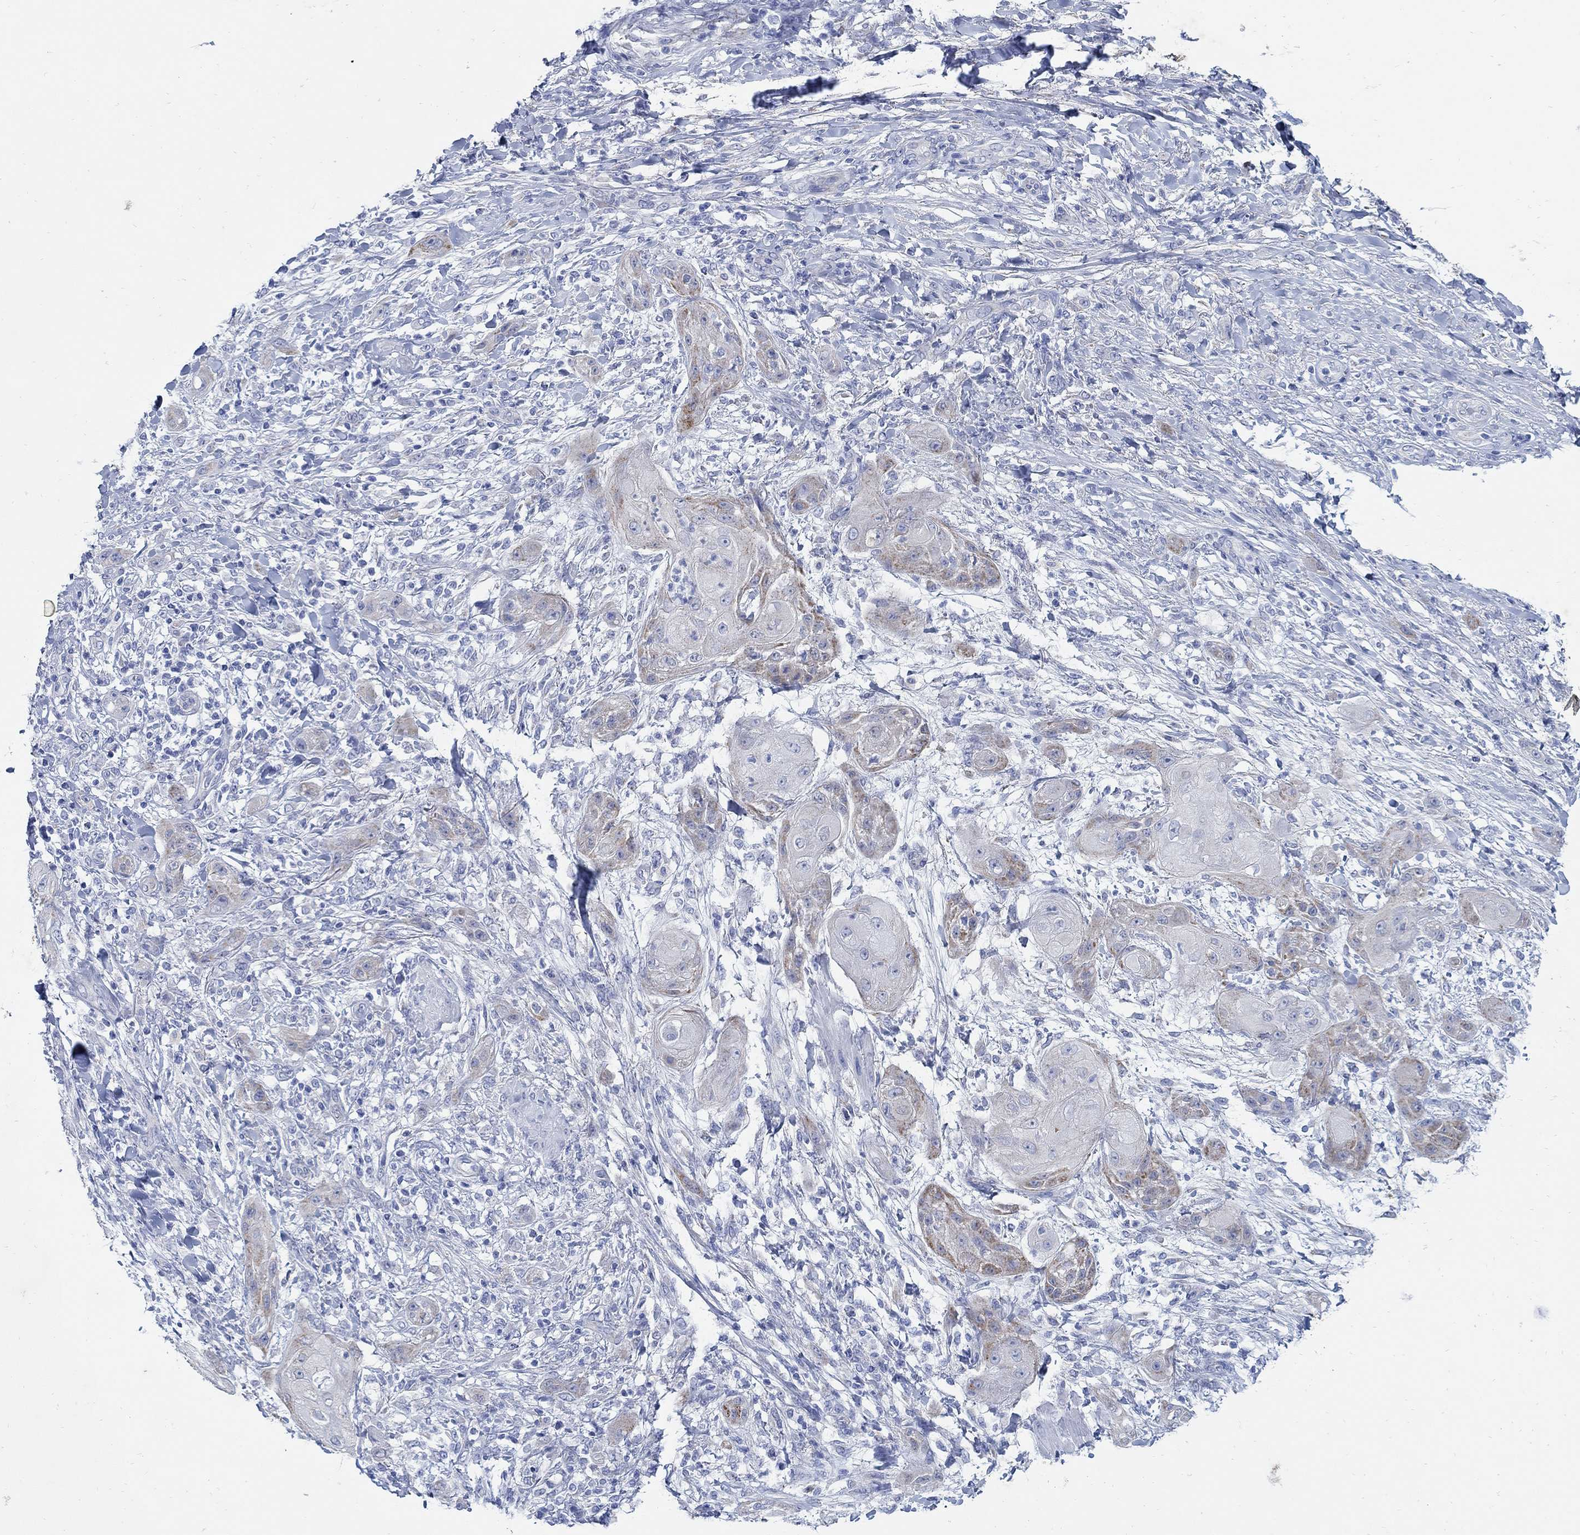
{"staining": {"intensity": "moderate", "quantity": "<25%", "location": "cytoplasmic/membranous"}, "tissue": "skin cancer", "cell_type": "Tumor cells", "image_type": "cancer", "snomed": [{"axis": "morphology", "description": "Squamous cell carcinoma, NOS"}, {"axis": "topography", "description": "Skin"}], "caption": "A brown stain highlights moderate cytoplasmic/membranous expression of a protein in skin squamous cell carcinoma tumor cells.", "gene": "ZDHHC14", "patient": {"sex": "male", "age": 62}}